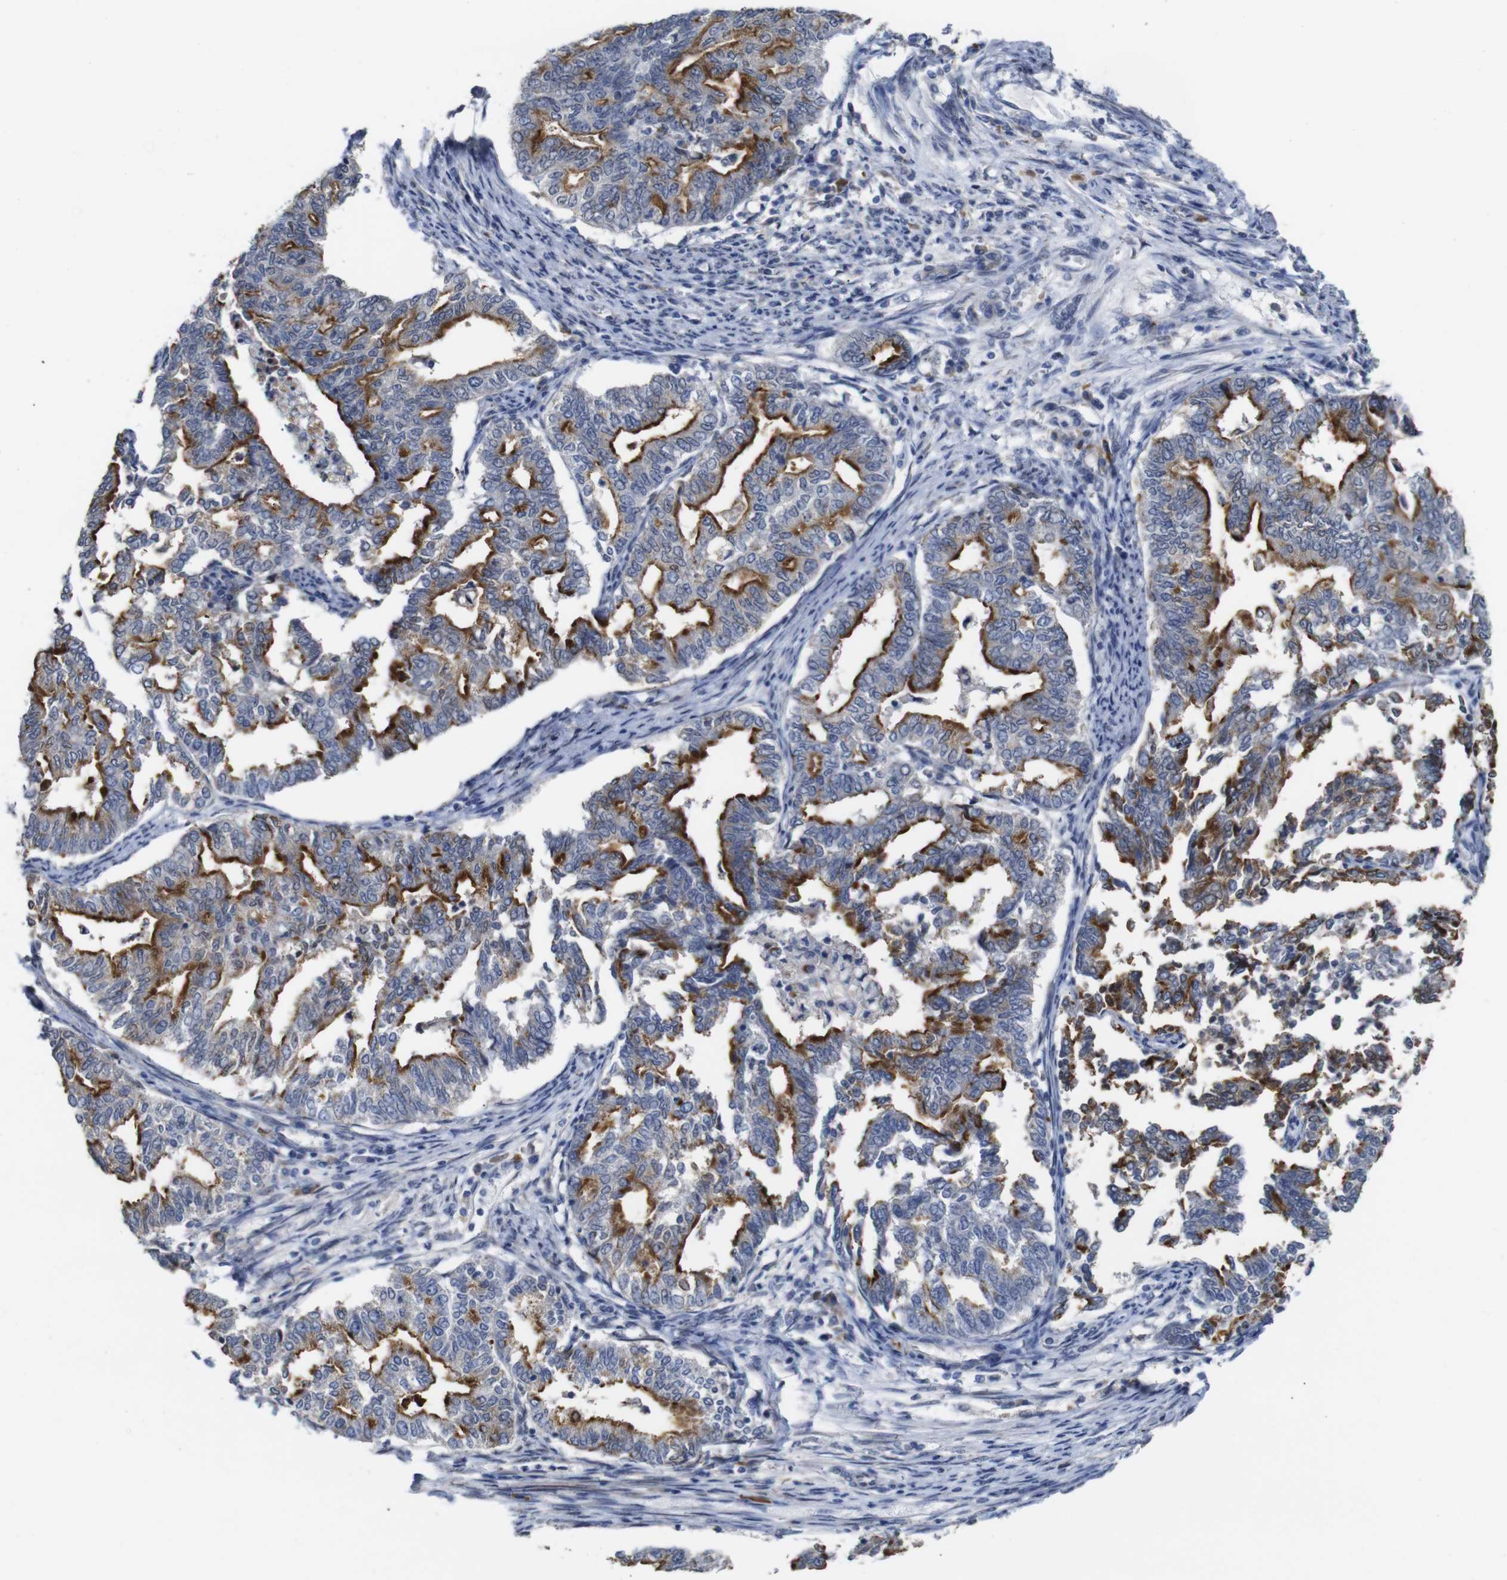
{"staining": {"intensity": "moderate", "quantity": ">75%", "location": "cytoplasmic/membranous"}, "tissue": "endometrial cancer", "cell_type": "Tumor cells", "image_type": "cancer", "snomed": [{"axis": "morphology", "description": "Adenocarcinoma, NOS"}, {"axis": "topography", "description": "Endometrium"}], "caption": "There is medium levels of moderate cytoplasmic/membranous expression in tumor cells of endometrial cancer (adenocarcinoma), as demonstrated by immunohistochemical staining (brown color).", "gene": "TCEAL9", "patient": {"sex": "female", "age": 79}}